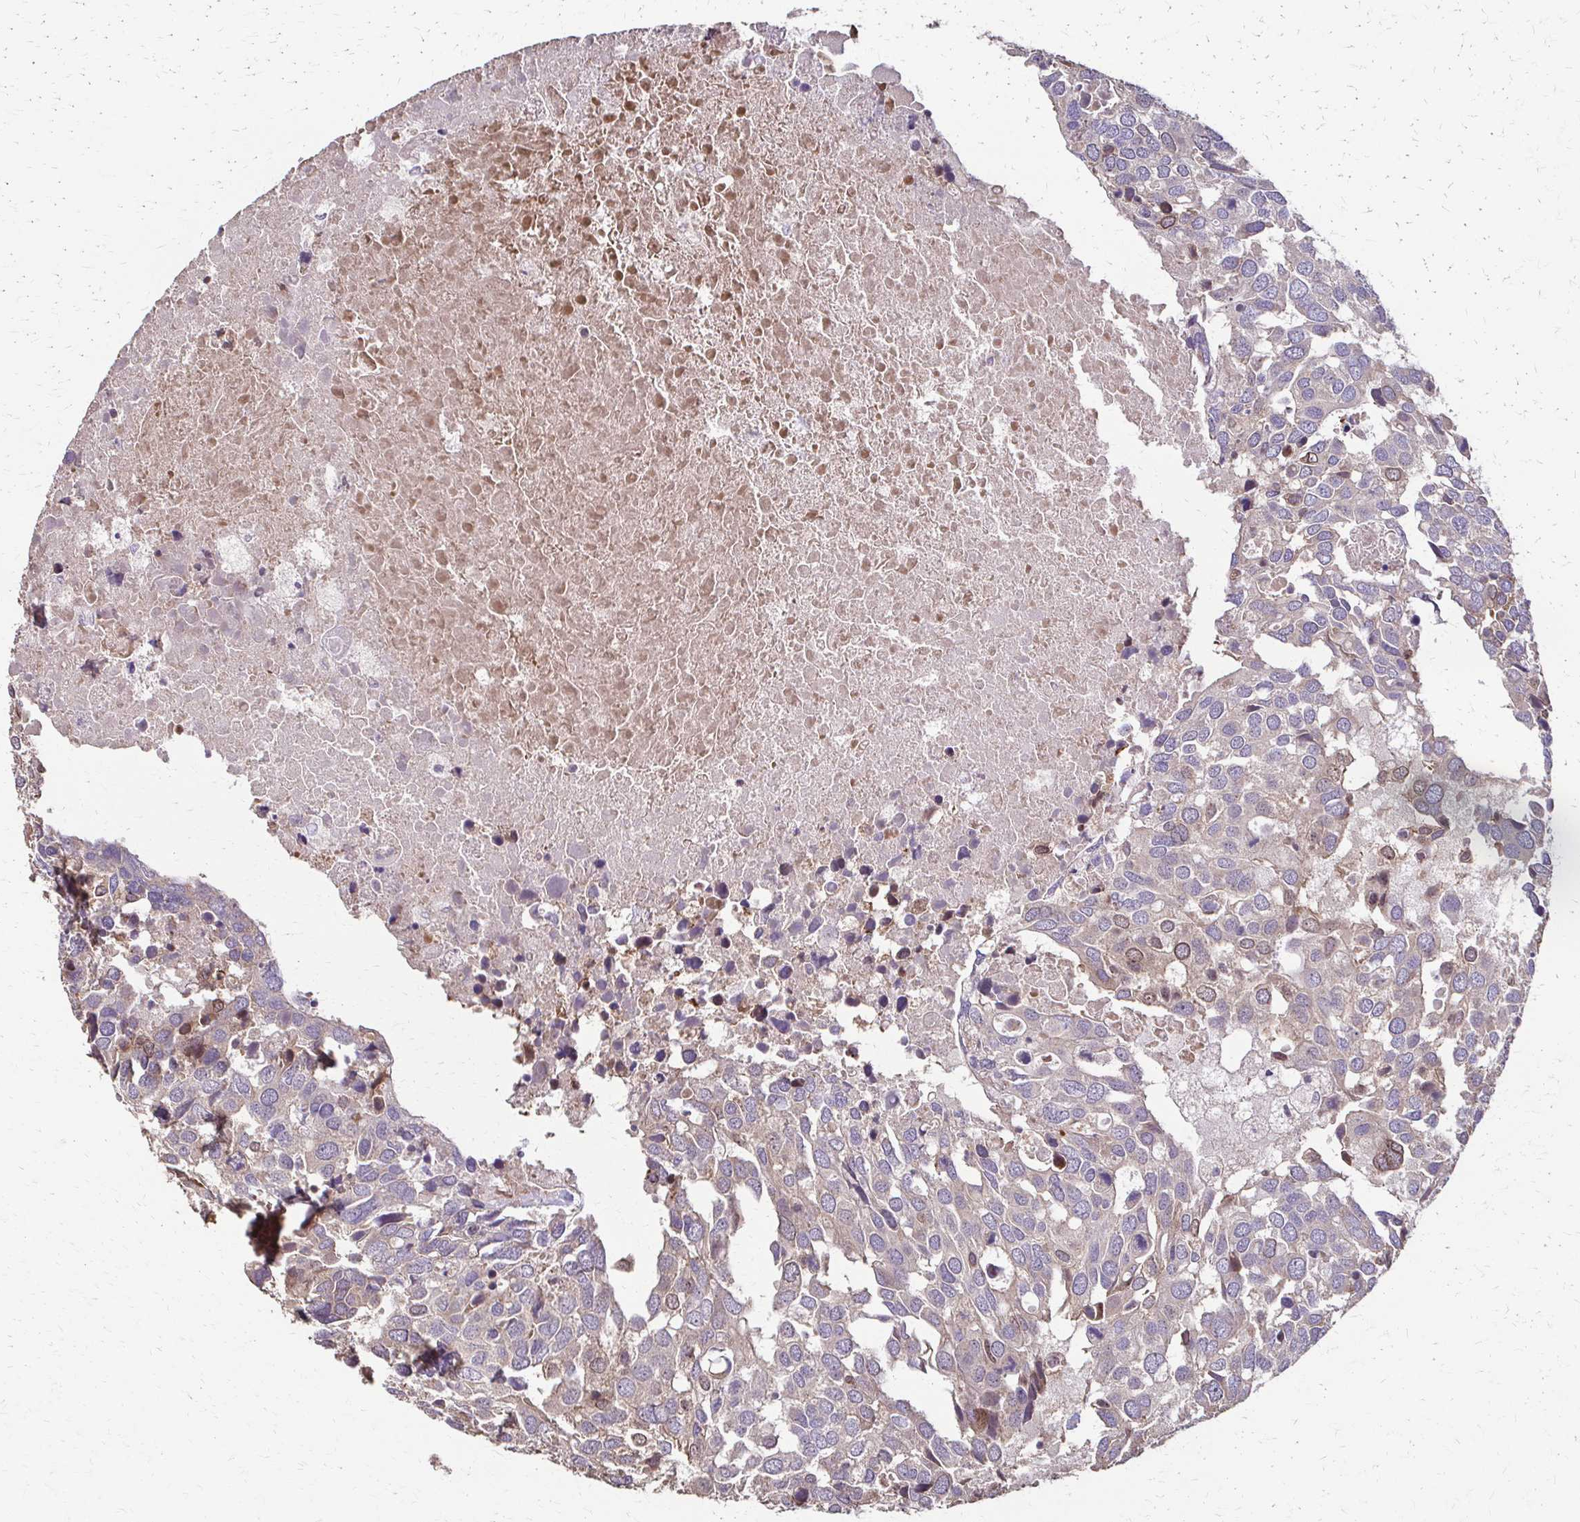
{"staining": {"intensity": "weak", "quantity": "25%-75%", "location": "cytoplasmic/membranous"}, "tissue": "breast cancer", "cell_type": "Tumor cells", "image_type": "cancer", "snomed": [{"axis": "morphology", "description": "Duct carcinoma"}, {"axis": "topography", "description": "Breast"}], "caption": "Breast cancer stained for a protein displays weak cytoplasmic/membranous positivity in tumor cells.", "gene": "IL18BP", "patient": {"sex": "female", "age": 83}}